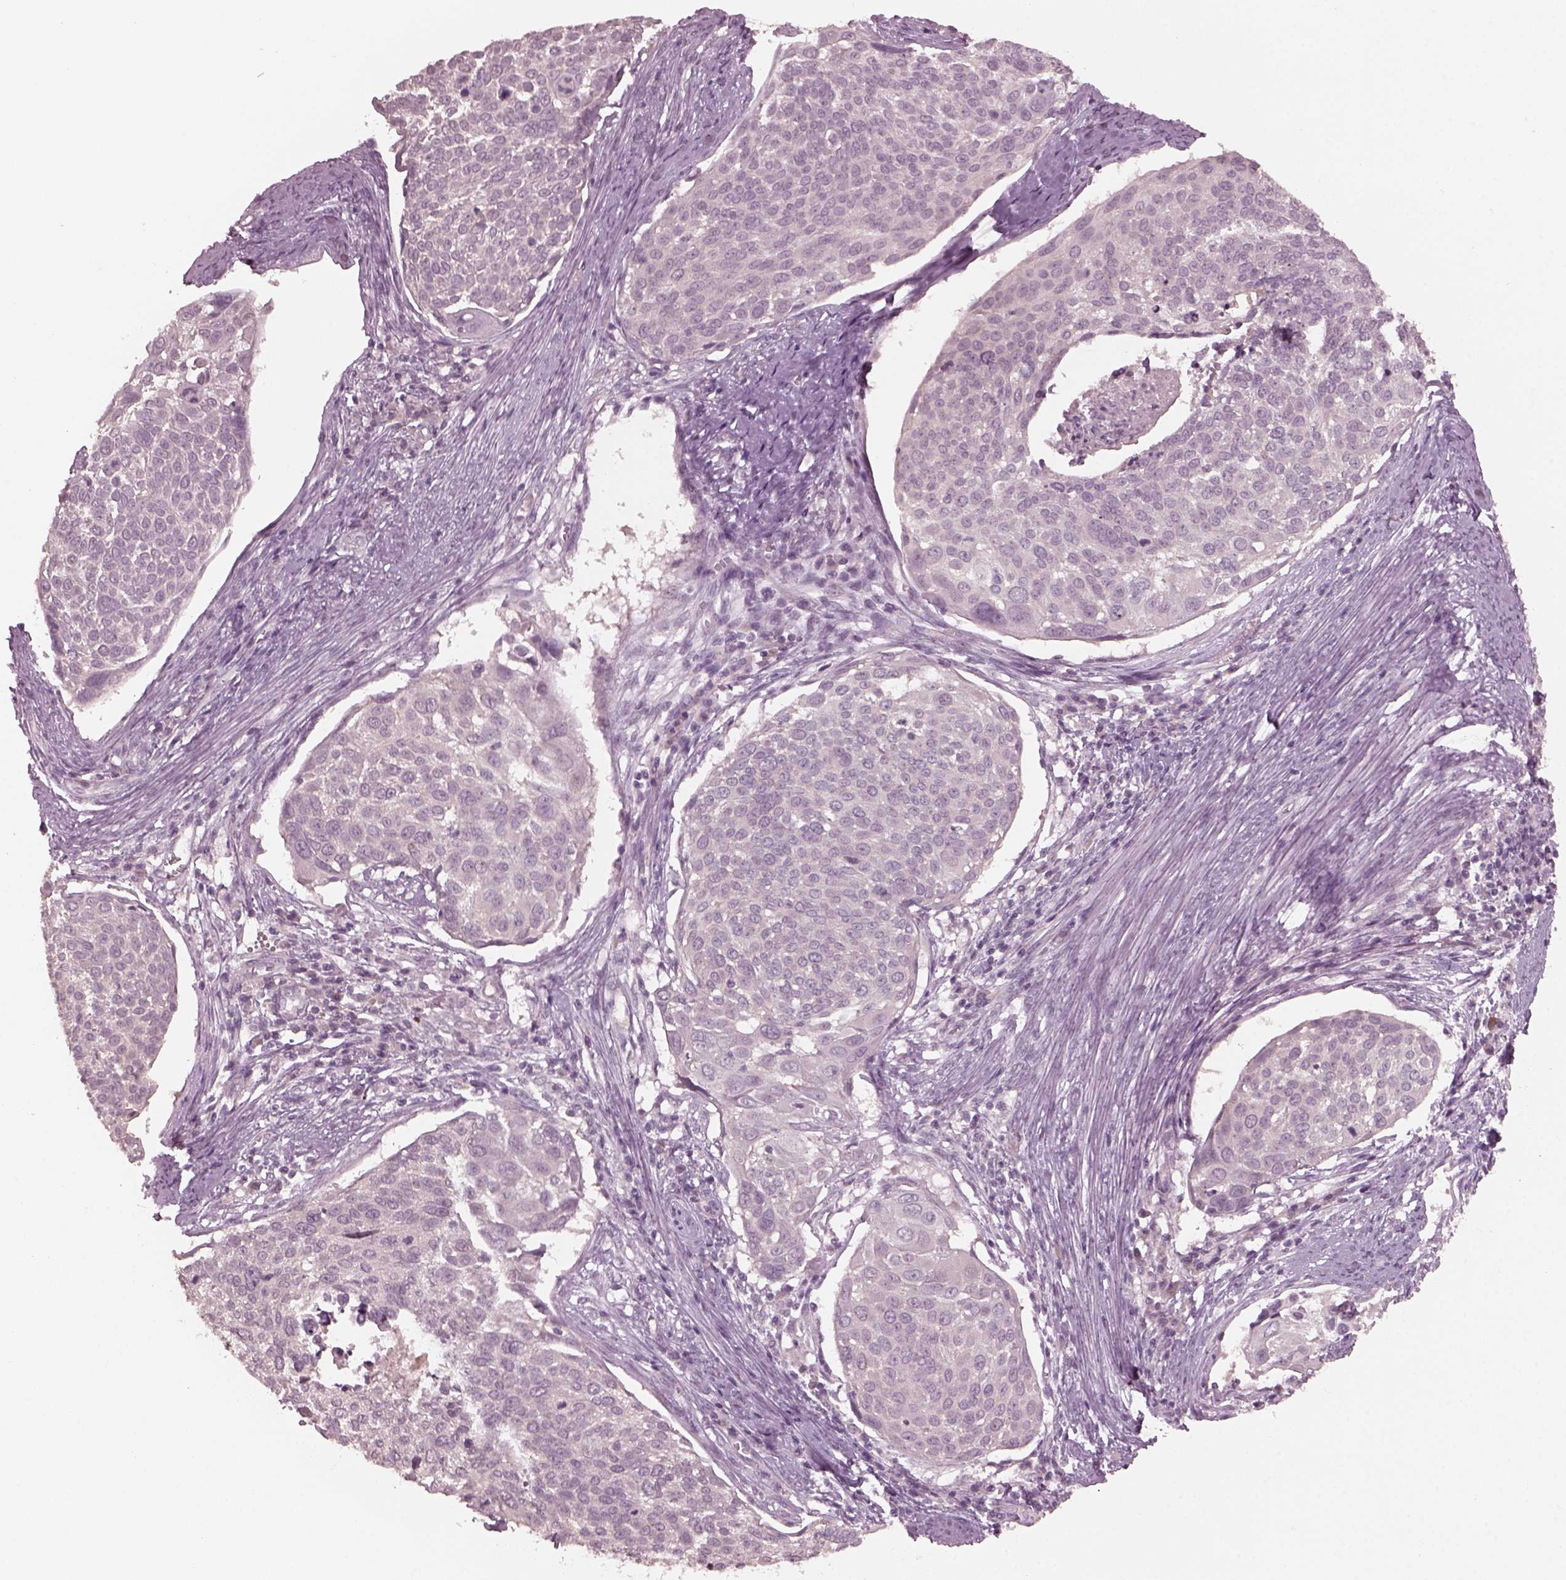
{"staining": {"intensity": "negative", "quantity": "none", "location": "none"}, "tissue": "cervical cancer", "cell_type": "Tumor cells", "image_type": "cancer", "snomed": [{"axis": "morphology", "description": "Squamous cell carcinoma, NOS"}, {"axis": "topography", "description": "Cervix"}], "caption": "Tumor cells are negative for protein expression in human cervical squamous cell carcinoma.", "gene": "RGS7", "patient": {"sex": "female", "age": 39}}